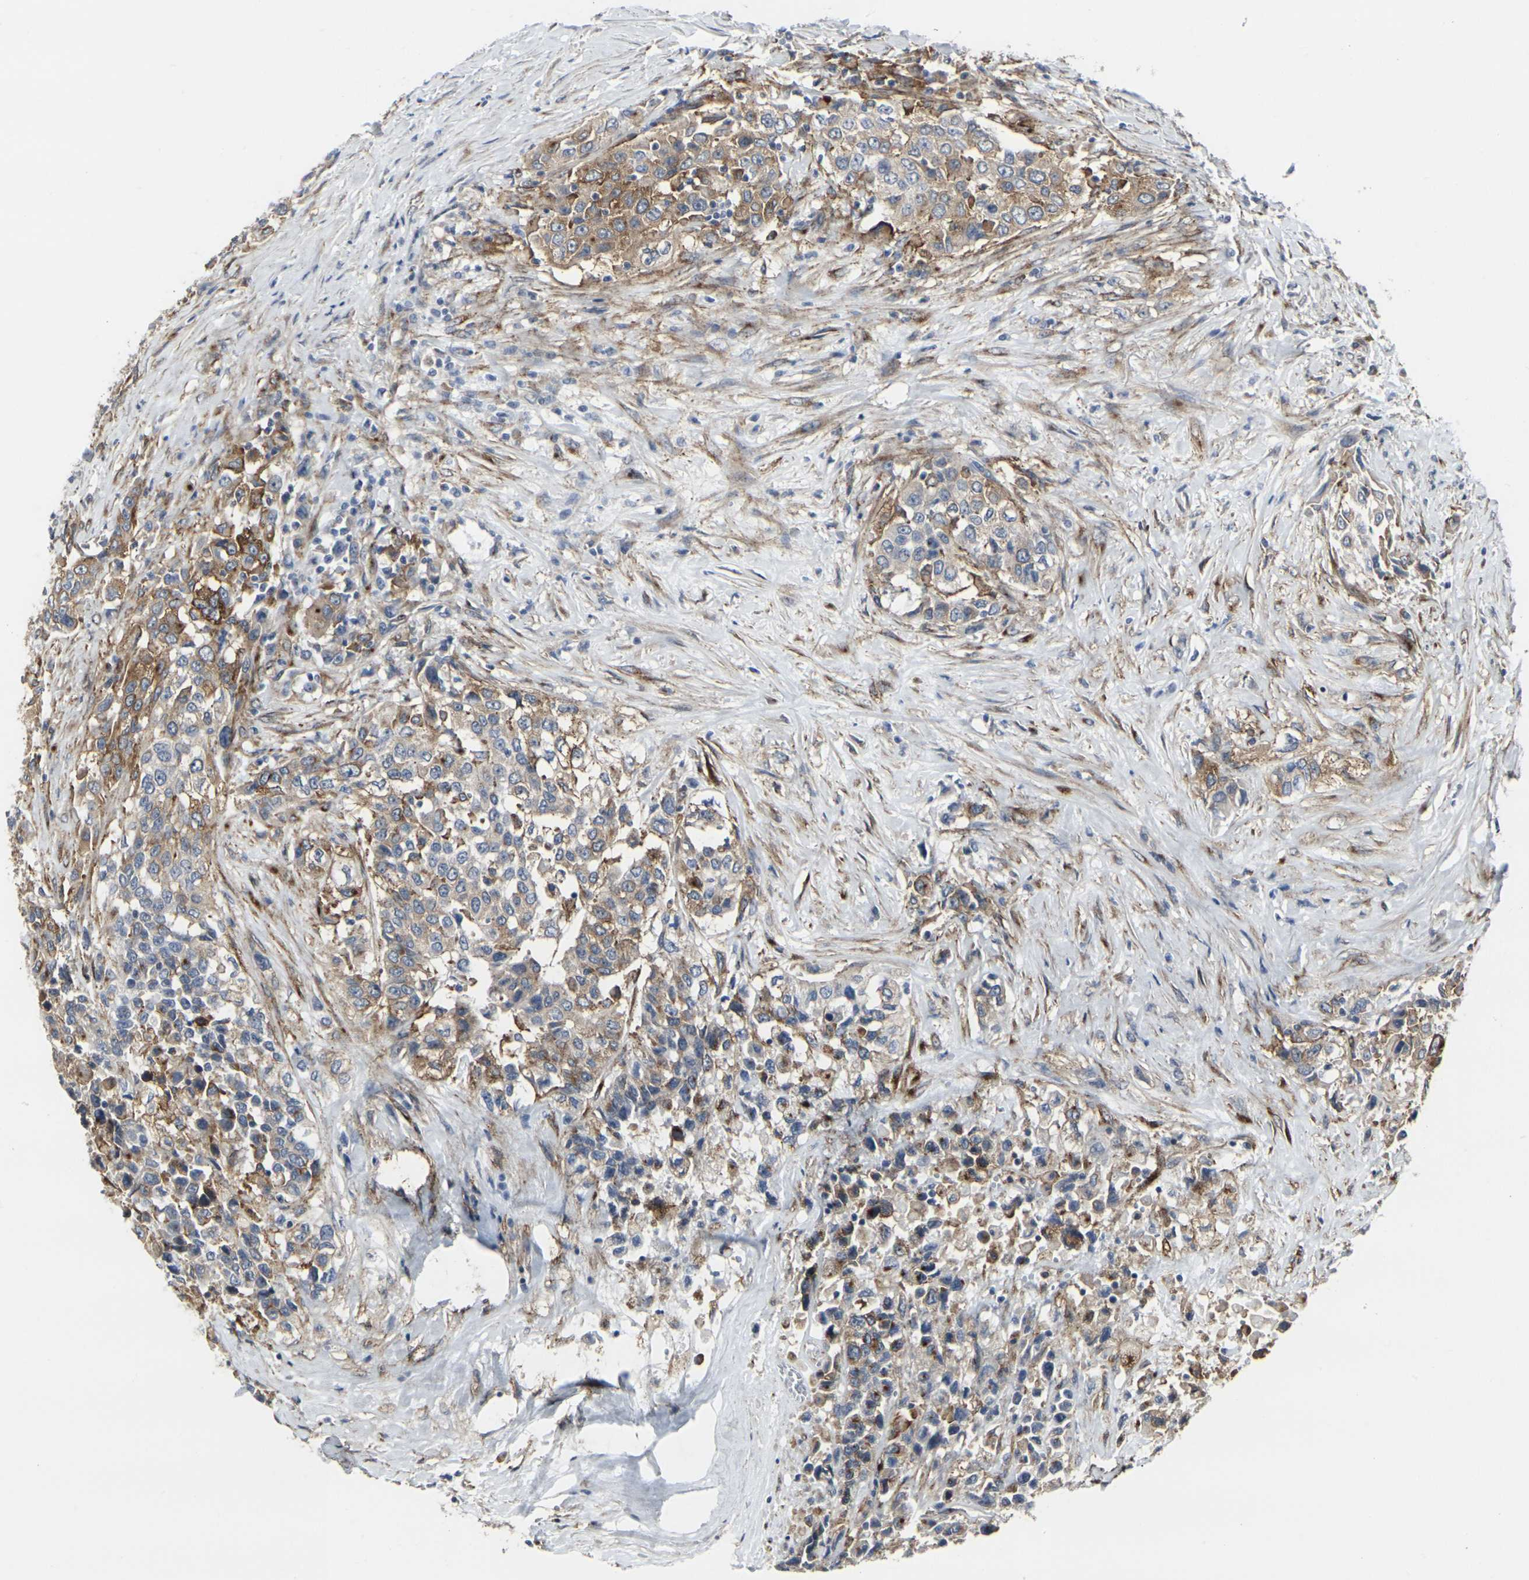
{"staining": {"intensity": "moderate", "quantity": ">75%", "location": "cytoplasmic/membranous"}, "tissue": "urothelial cancer", "cell_type": "Tumor cells", "image_type": "cancer", "snomed": [{"axis": "morphology", "description": "Urothelial carcinoma, High grade"}, {"axis": "topography", "description": "Urinary bladder"}], "caption": "Protein analysis of urothelial cancer tissue demonstrates moderate cytoplasmic/membranous staining in about >75% of tumor cells.", "gene": "MYOF", "patient": {"sex": "female", "age": 80}}